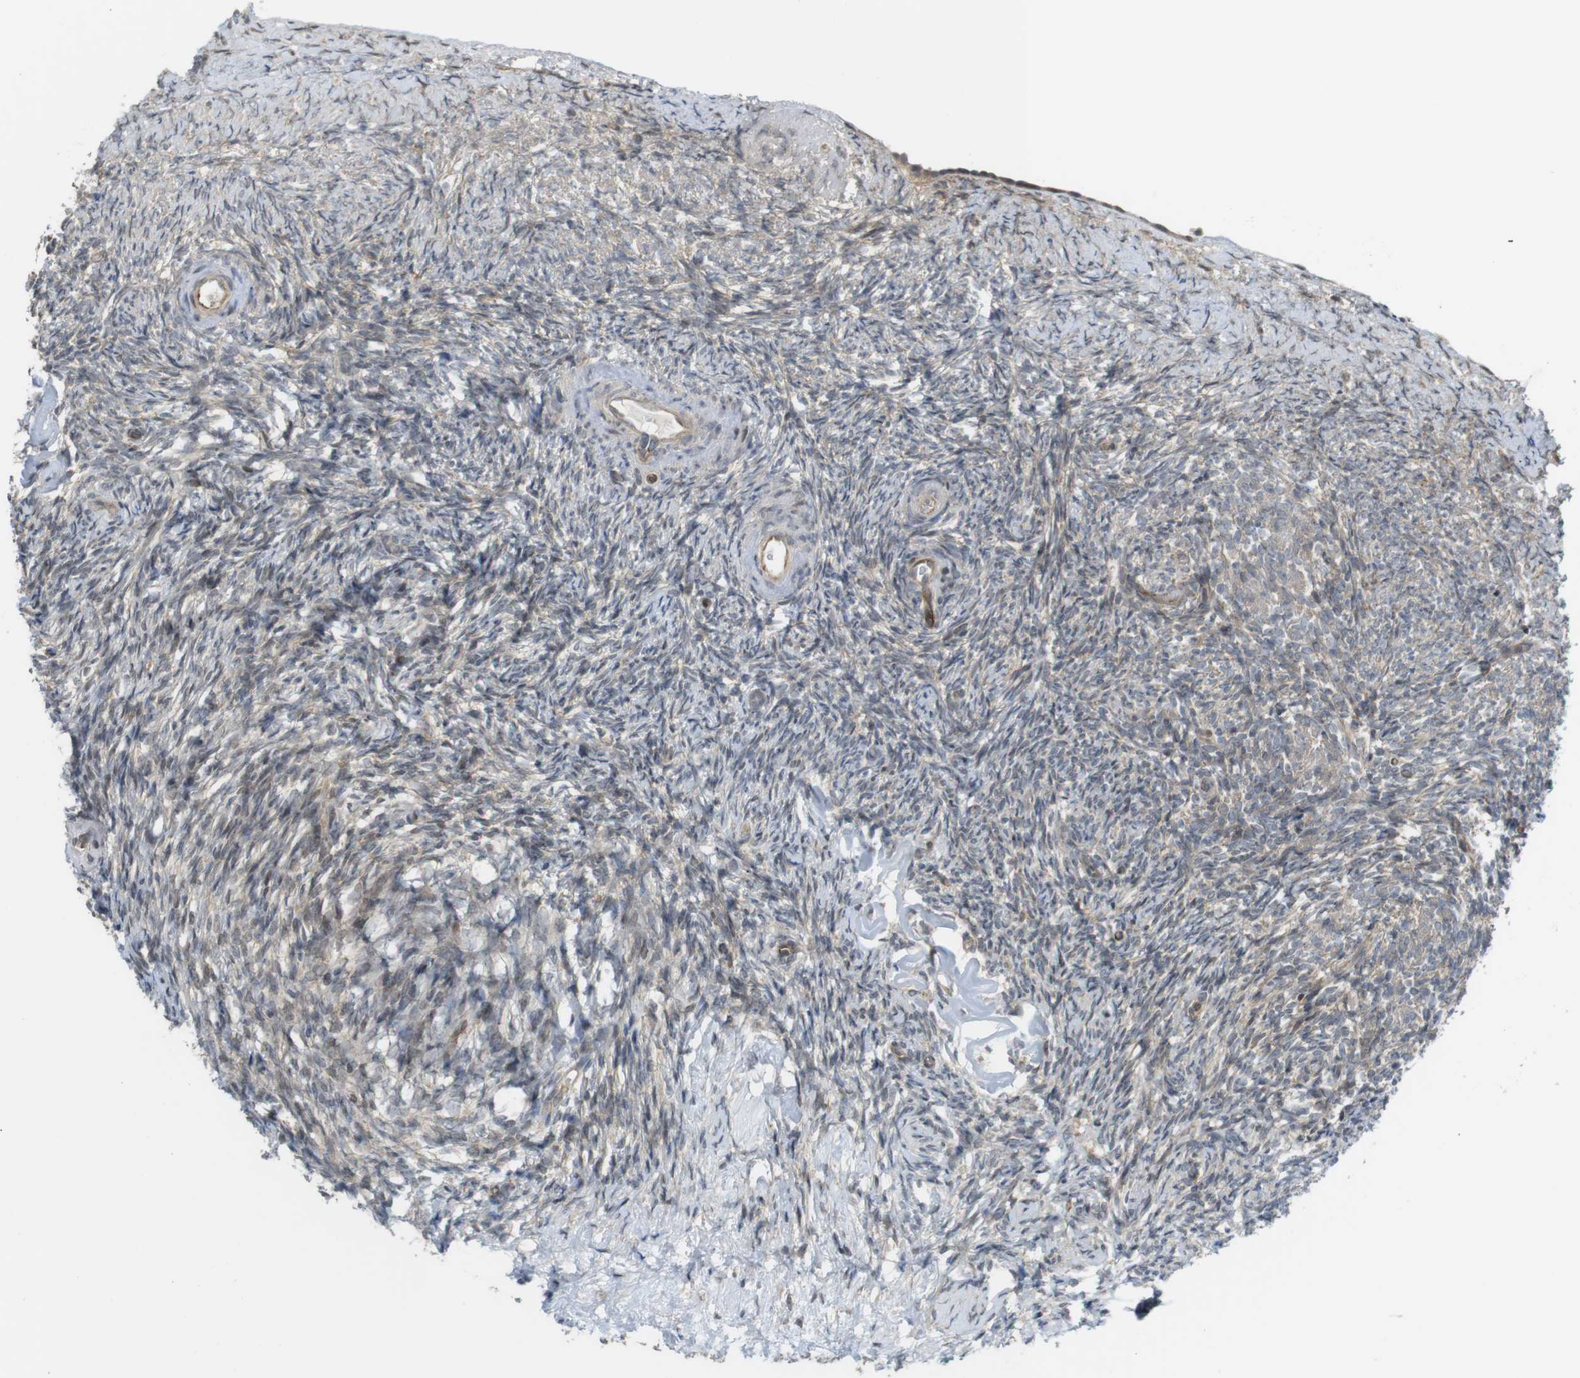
{"staining": {"intensity": "moderate", "quantity": "25%-75%", "location": "cytoplasmic/membranous"}, "tissue": "ovary", "cell_type": "Ovarian stroma cells", "image_type": "normal", "snomed": [{"axis": "morphology", "description": "Normal tissue, NOS"}, {"axis": "topography", "description": "Ovary"}], "caption": "This is an image of immunohistochemistry (IHC) staining of benign ovary, which shows moderate positivity in the cytoplasmic/membranous of ovarian stroma cells.", "gene": "CC2D1A", "patient": {"sex": "female", "age": 60}}